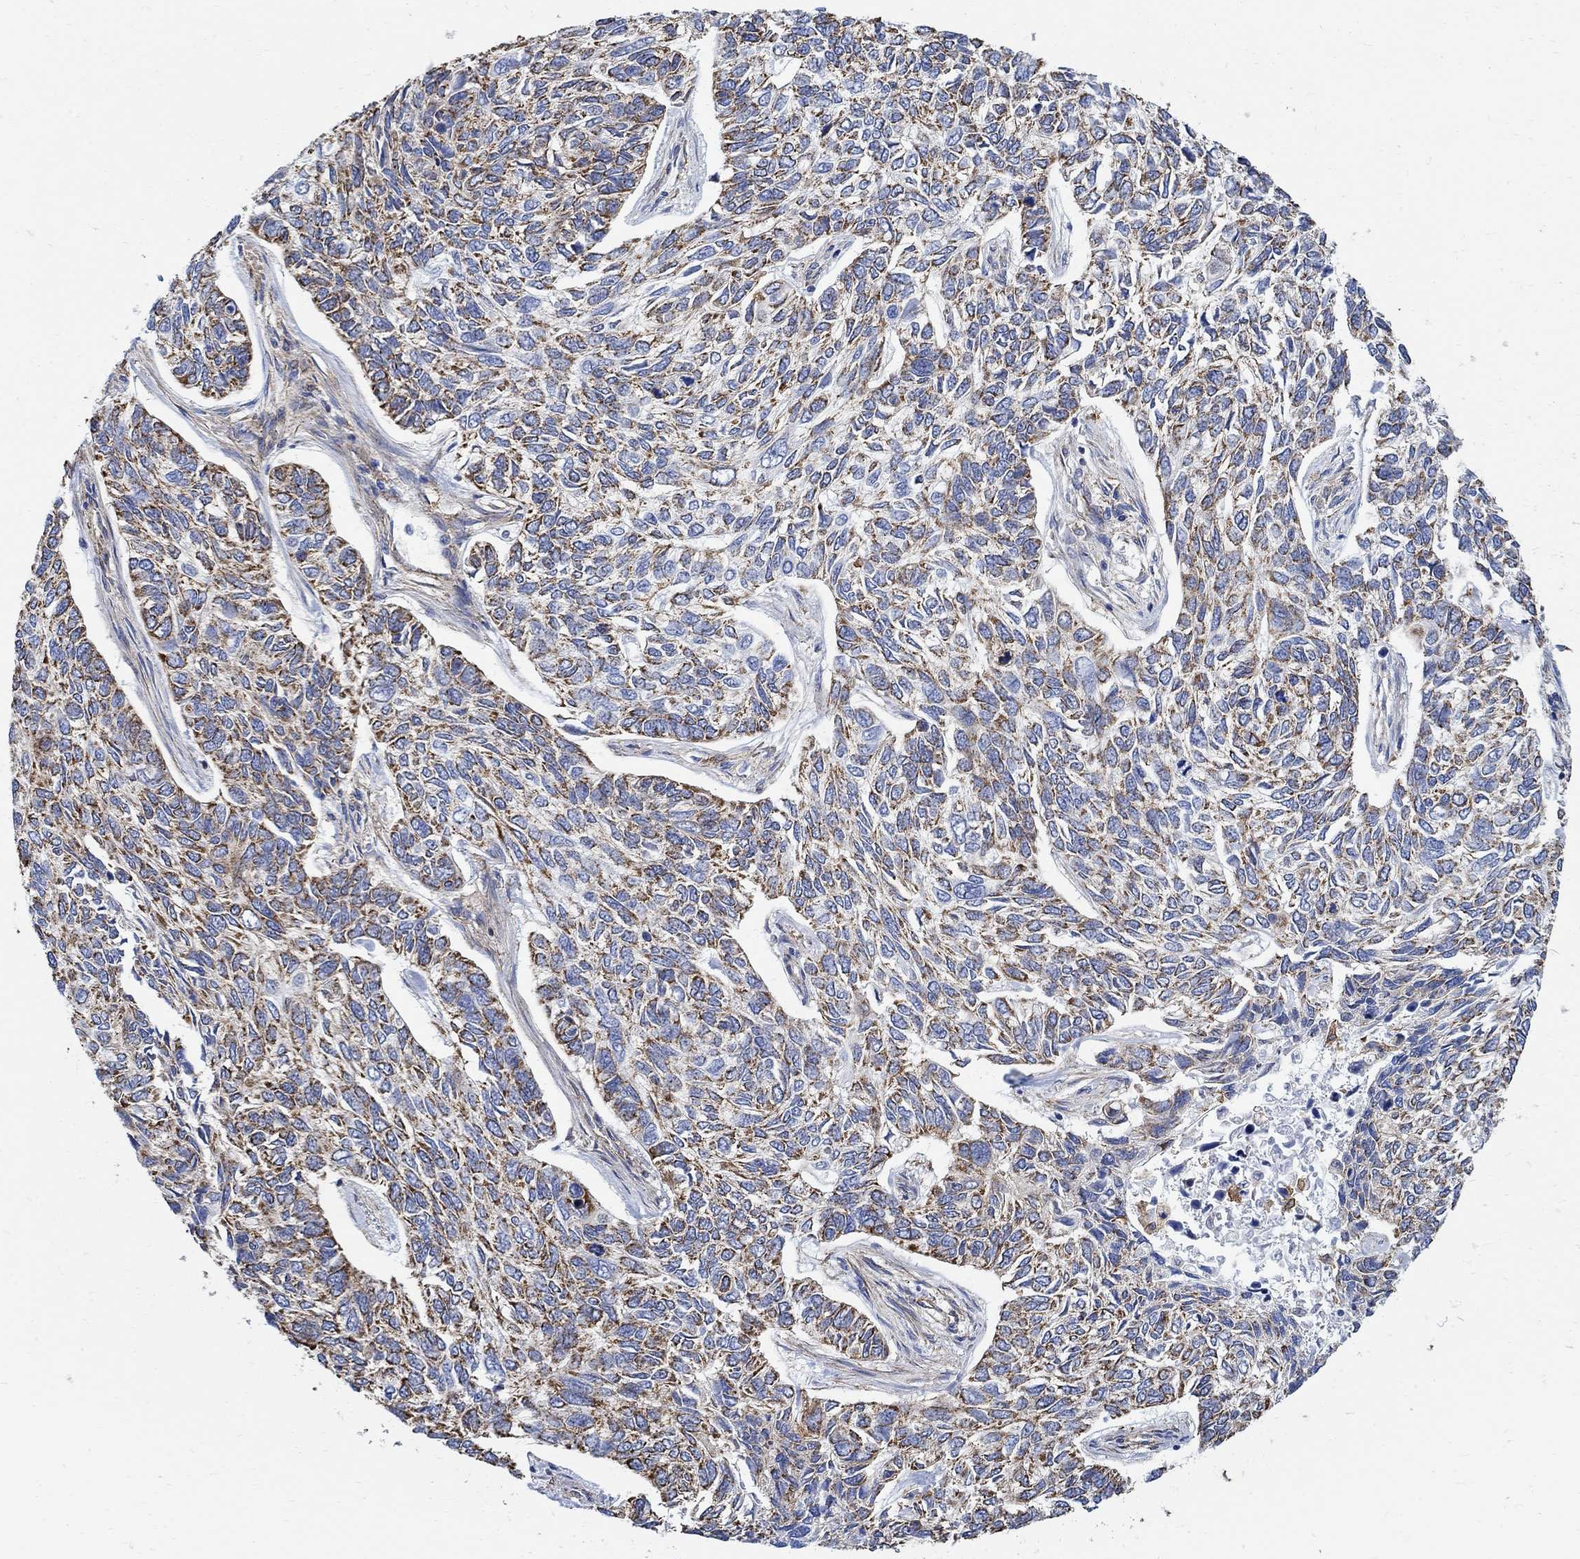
{"staining": {"intensity": "negative", "quantity": "none", "location": "none"}, "tissue": "skin cancer", "cell_type": "Tumor cells", "image_type": "cancer", "snomed": [{"axis": "morphology", "description": "Basal cell carcinoma"}, {"axis": "topography", "description": "Skin"}], "caption": "Tumor cells are negative for brown protein staining in skin cancer.", "gene": "PHF21B", "patient": {"sex": "female", "age": 65}}